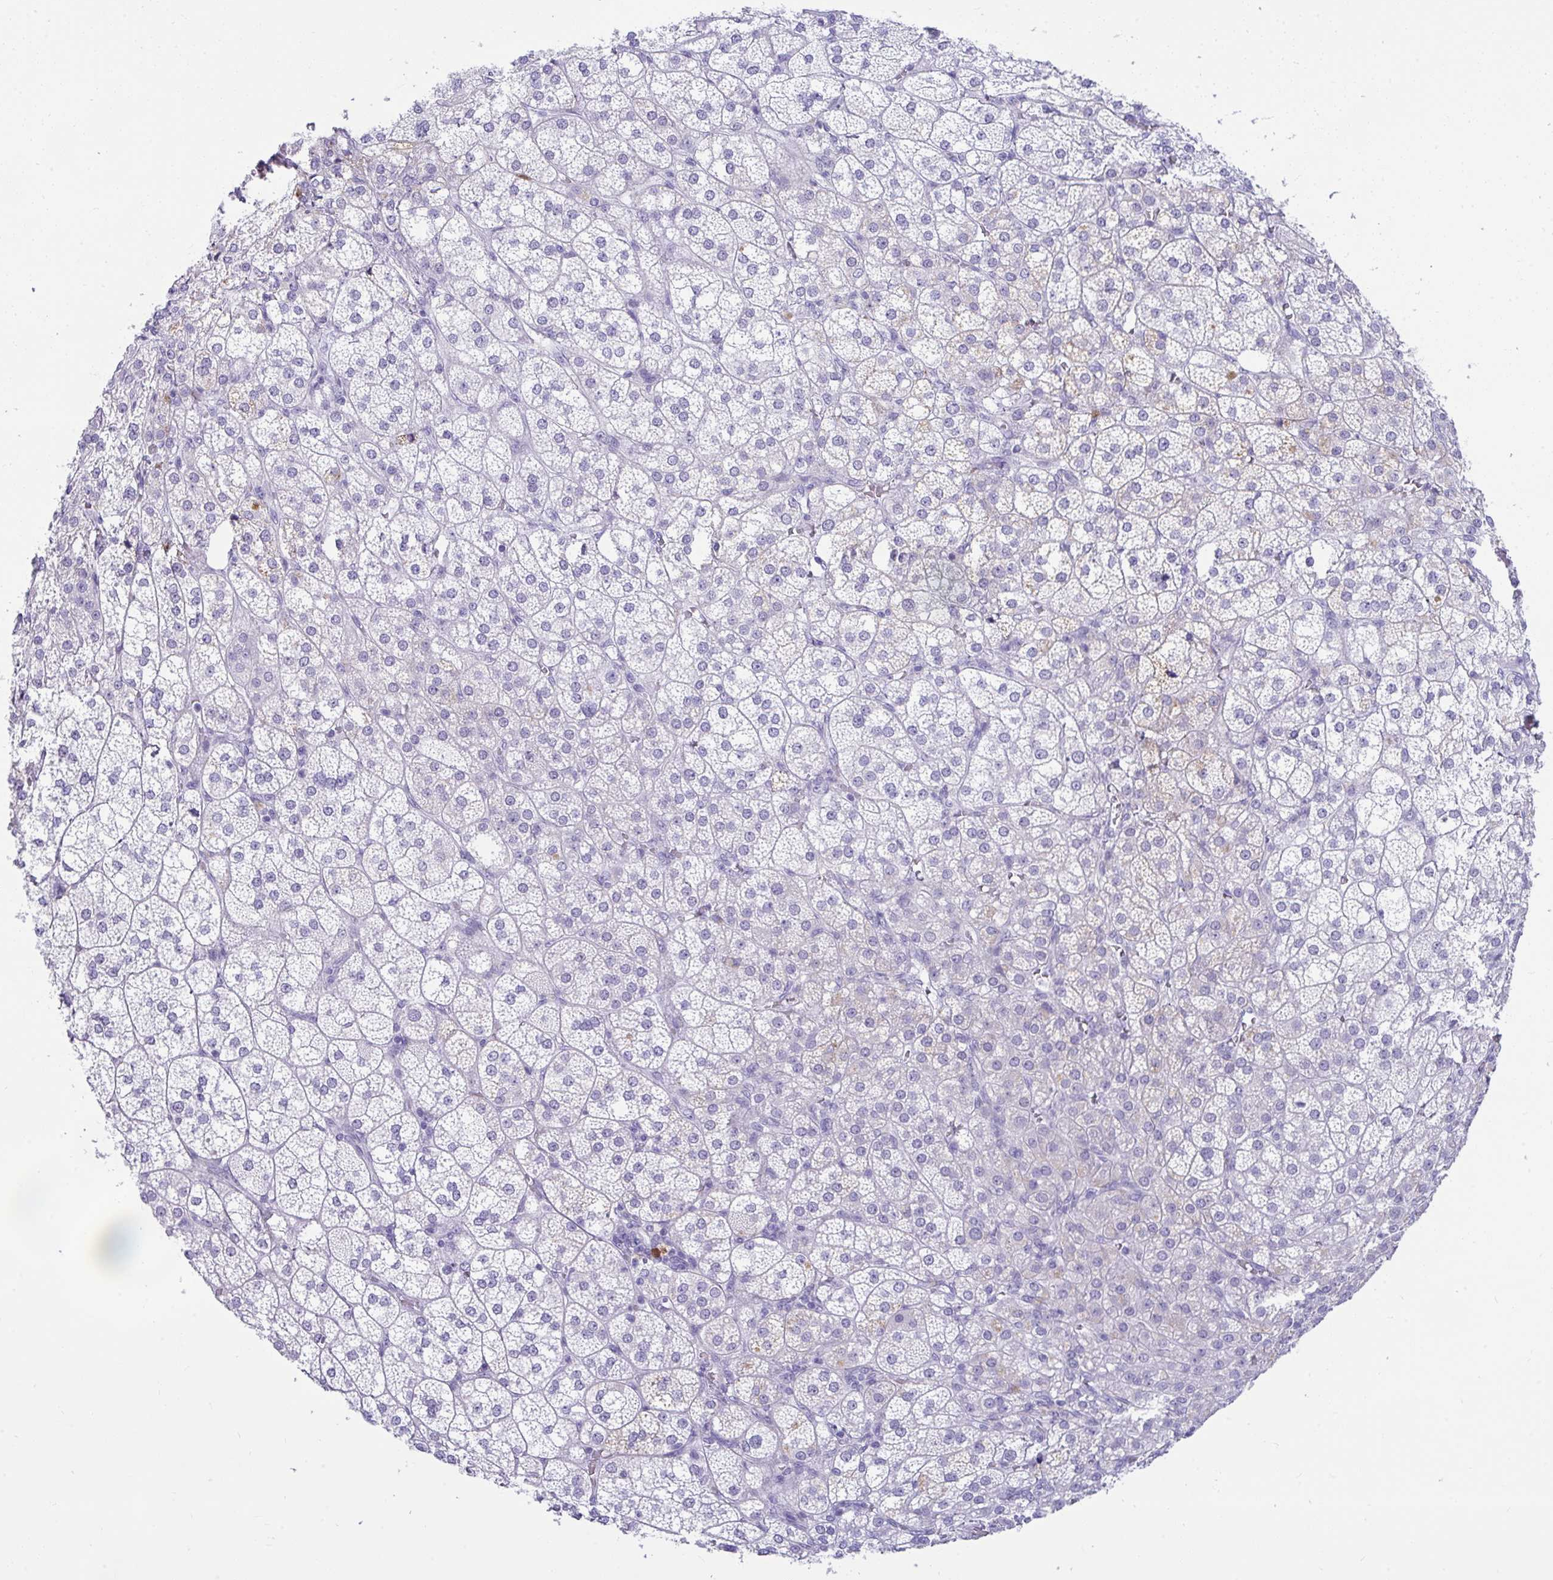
{"staining": {"intensity": "negative", "quantity": "none", "location": "none"}, "tissue": "adrenal gland", "cell_type": "Glandular cells", "image_type": "normal", "snomed": [{"axis": "morphology", "description": "Normal tissue, NOS"}, {"axis": "topography", "description": "Adrenal gland"}], "caption": "There is no significant positivity in glandular cells of adrenal gland. Brightfield microscopy of IHC stained with DAB (3,3'-diaminobenzidine) (brown) and hematoxylin (blue), captured at high magnification.", "gene": "PIGZ", "patient": {"sex": "female", "age": 60}}